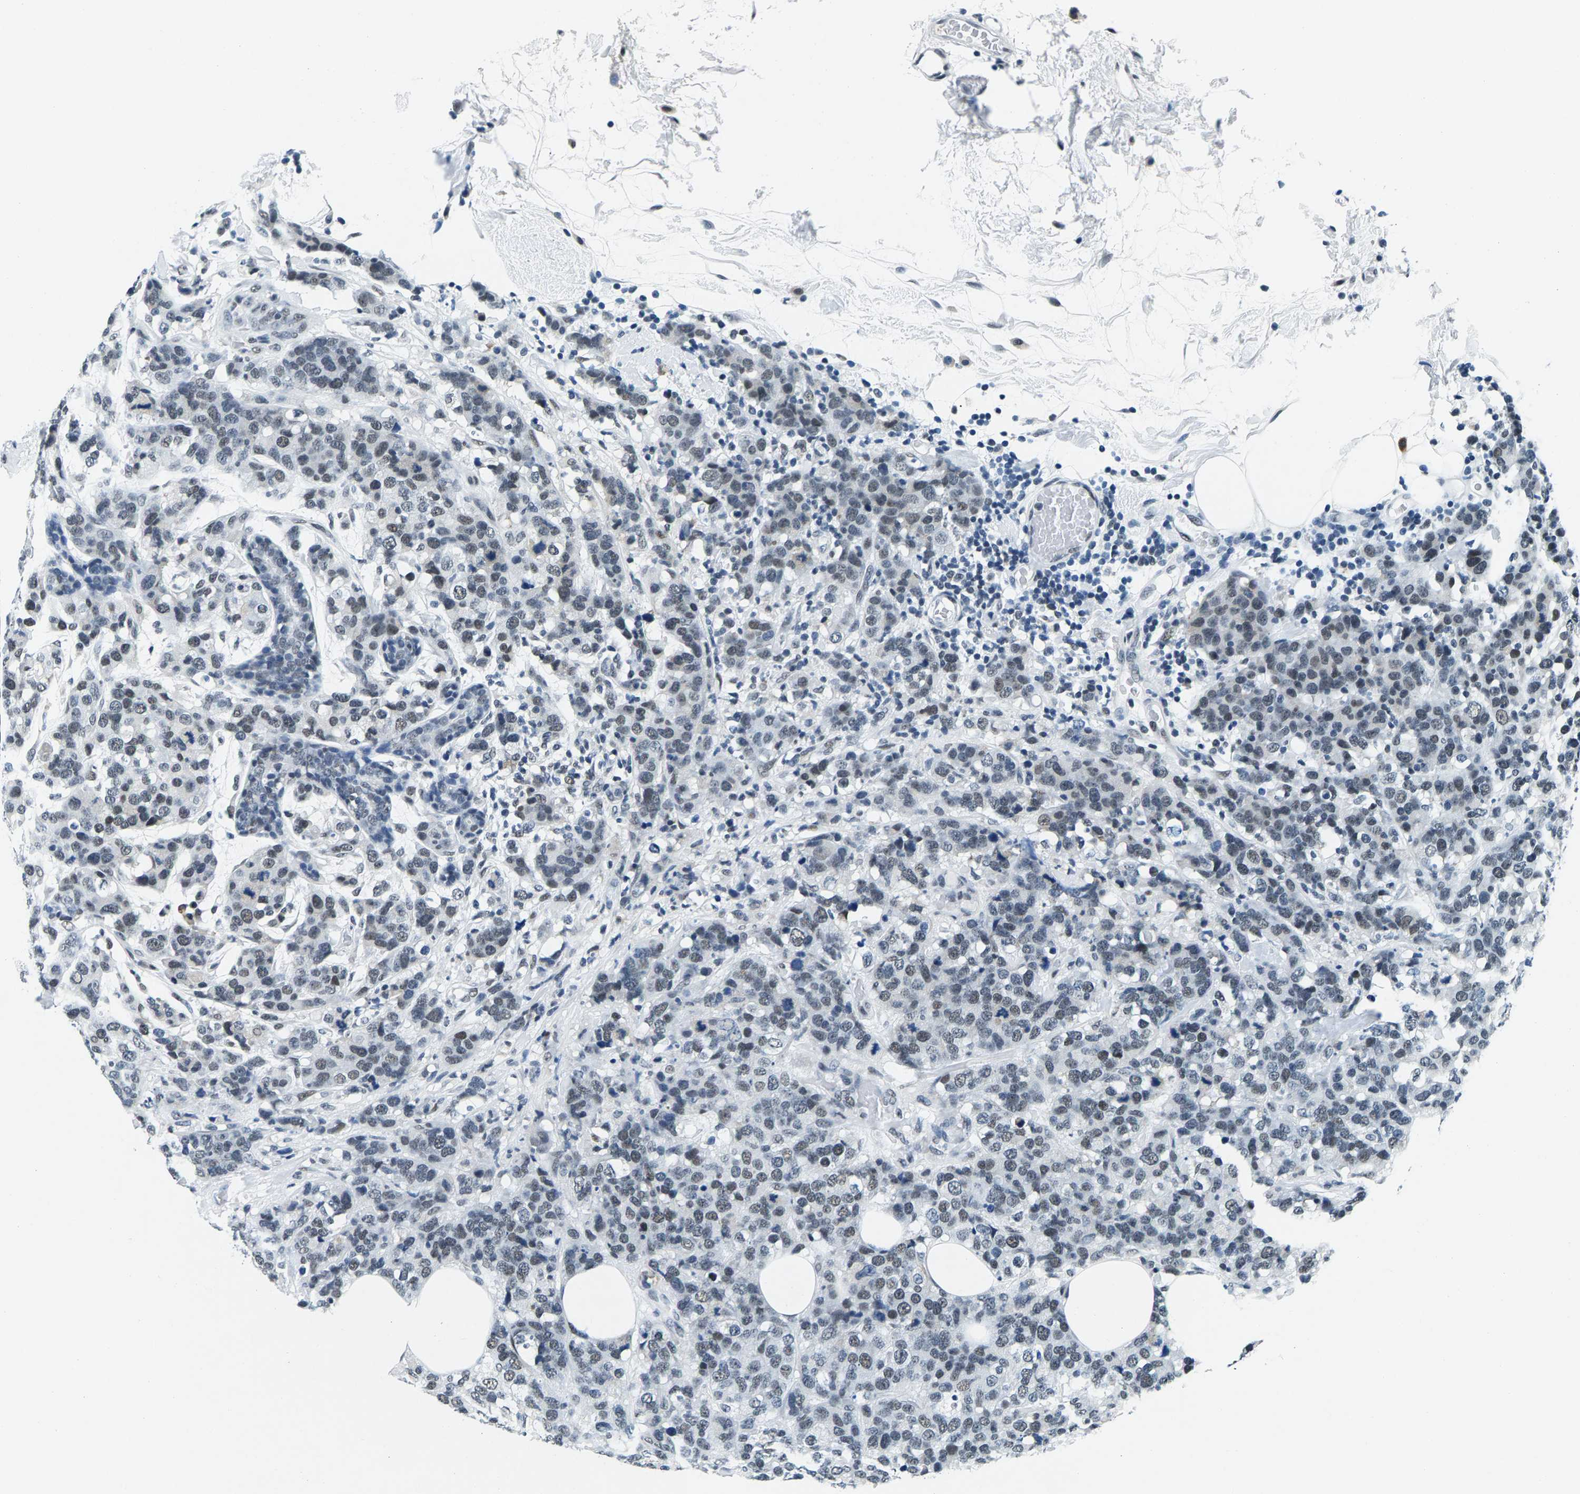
{"staining": {"intensity": "weak", "quantity": "<25%", "location": "nuclear"}, "tissue": "breast cancer", "cell_type": "Tumor cells", "image_type": "cancer", "snomed": [{"axis": "morphology", "description": "Lobular carcinoma"}, {"axis": "topography", "description": "Breast"}], "caption": "Tumor cells are negative for brown protein staining in breast cancer. (DAB (3,3'-diaminobenzidine) immunohistochemistry, high magnification).", "gene": "ATF2", "patient": {"sex": "female", "age": 59}}